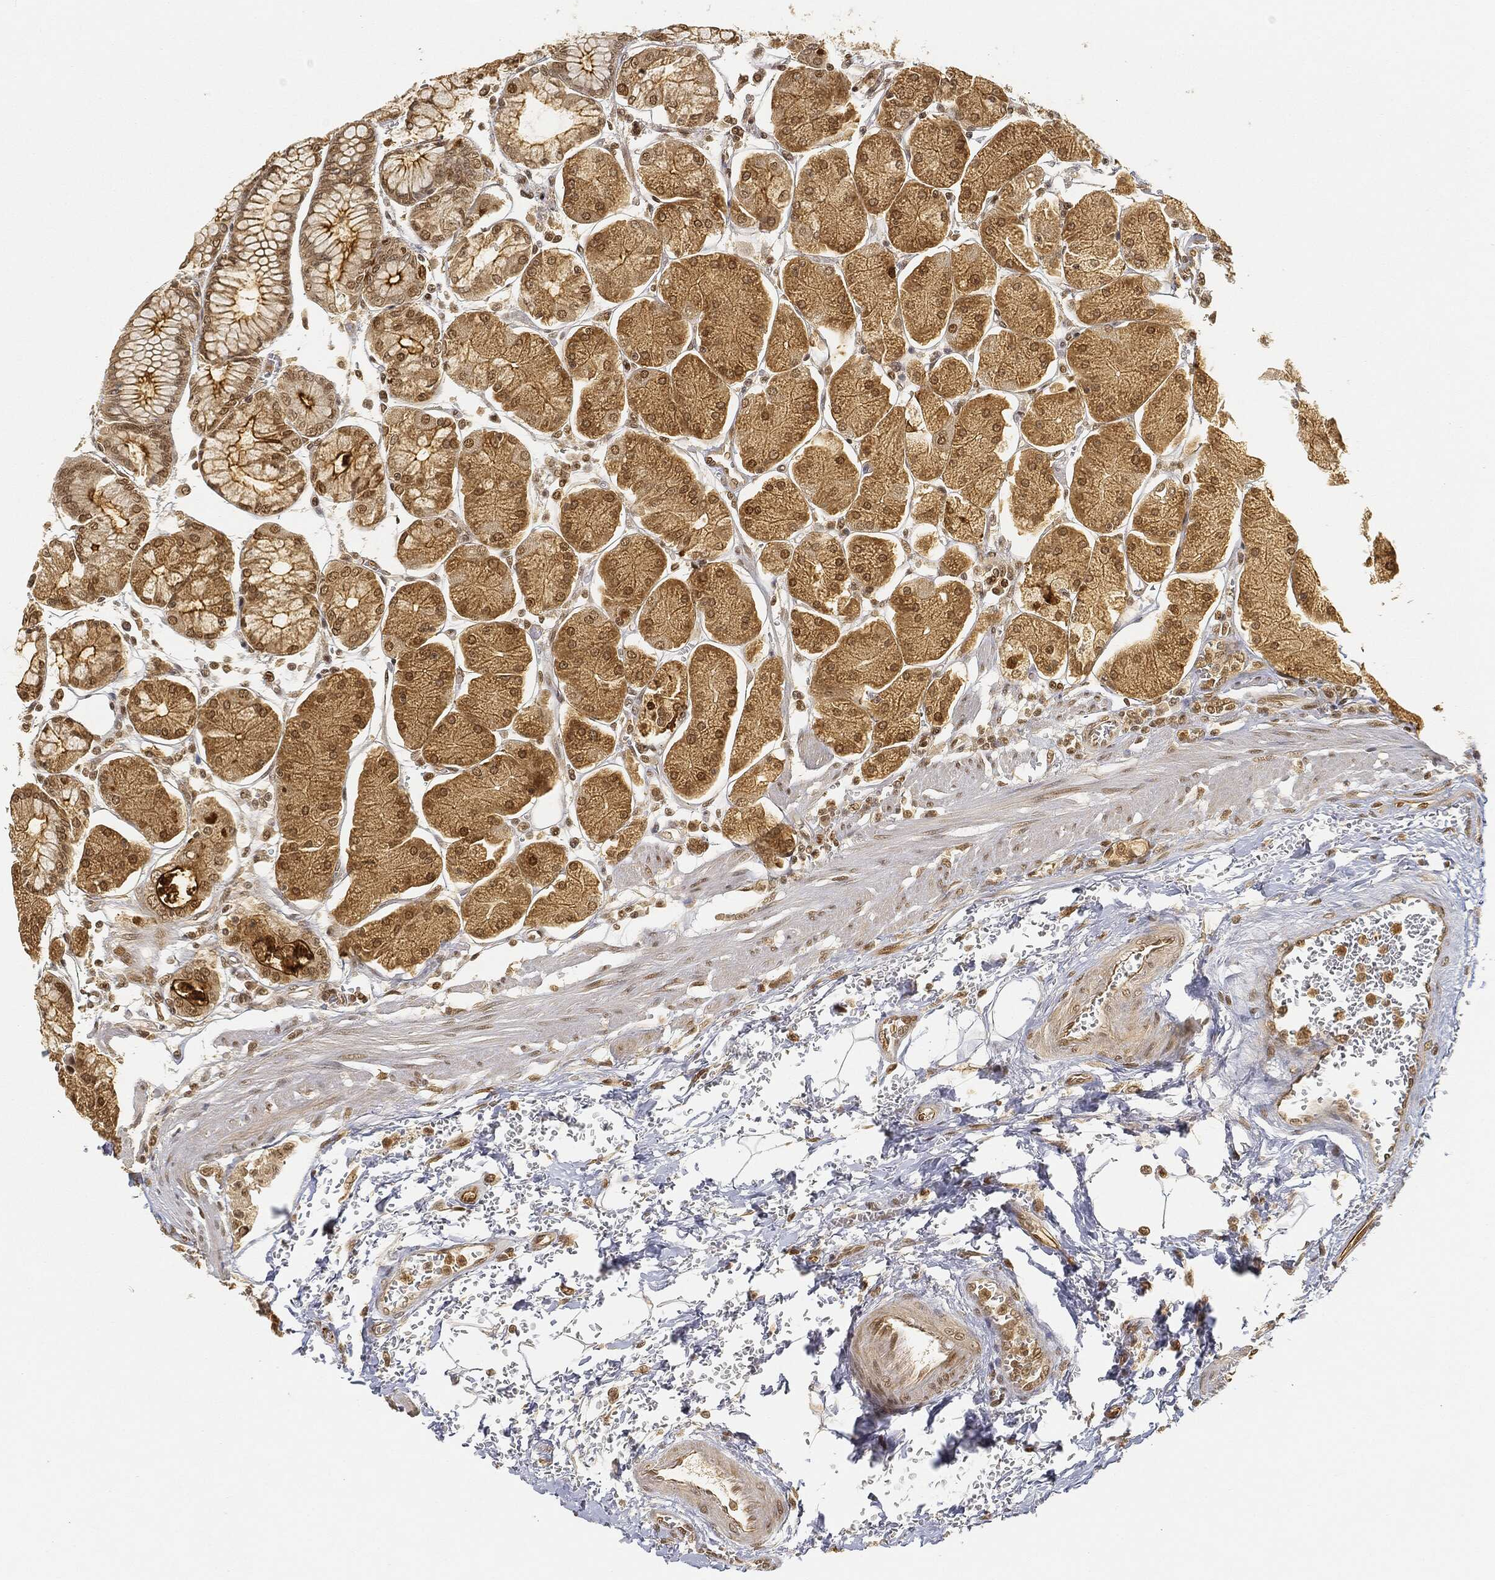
{"staining": {"intensity": "moderate", "quantity": "<25%", "location": "cytoplasmic/membranous,nuclear"}, "tissue": "stomach", "cell_type": "Glandular cells", "image_type": "normal", "snomed": [{"axis": "morphology", "description": "Normal tissue, NOS"}, {"axis": "morphology", "description": "Adenocarcinoma, NOS"}, {"axis": "topography", "description": "Stomach, upper"}, {"axis": "topography", "description": "Stomach"}], "caption": "IHC (DAB (3,3'-diaminobenzidine)) staining of unremarkable stomach shows moderate cytoplasmic/membranous,nuclear protein staining in approximately <25% of glandular cells.", "gene": "CIB1", "patient": {"sex": "male", "age": 76}}